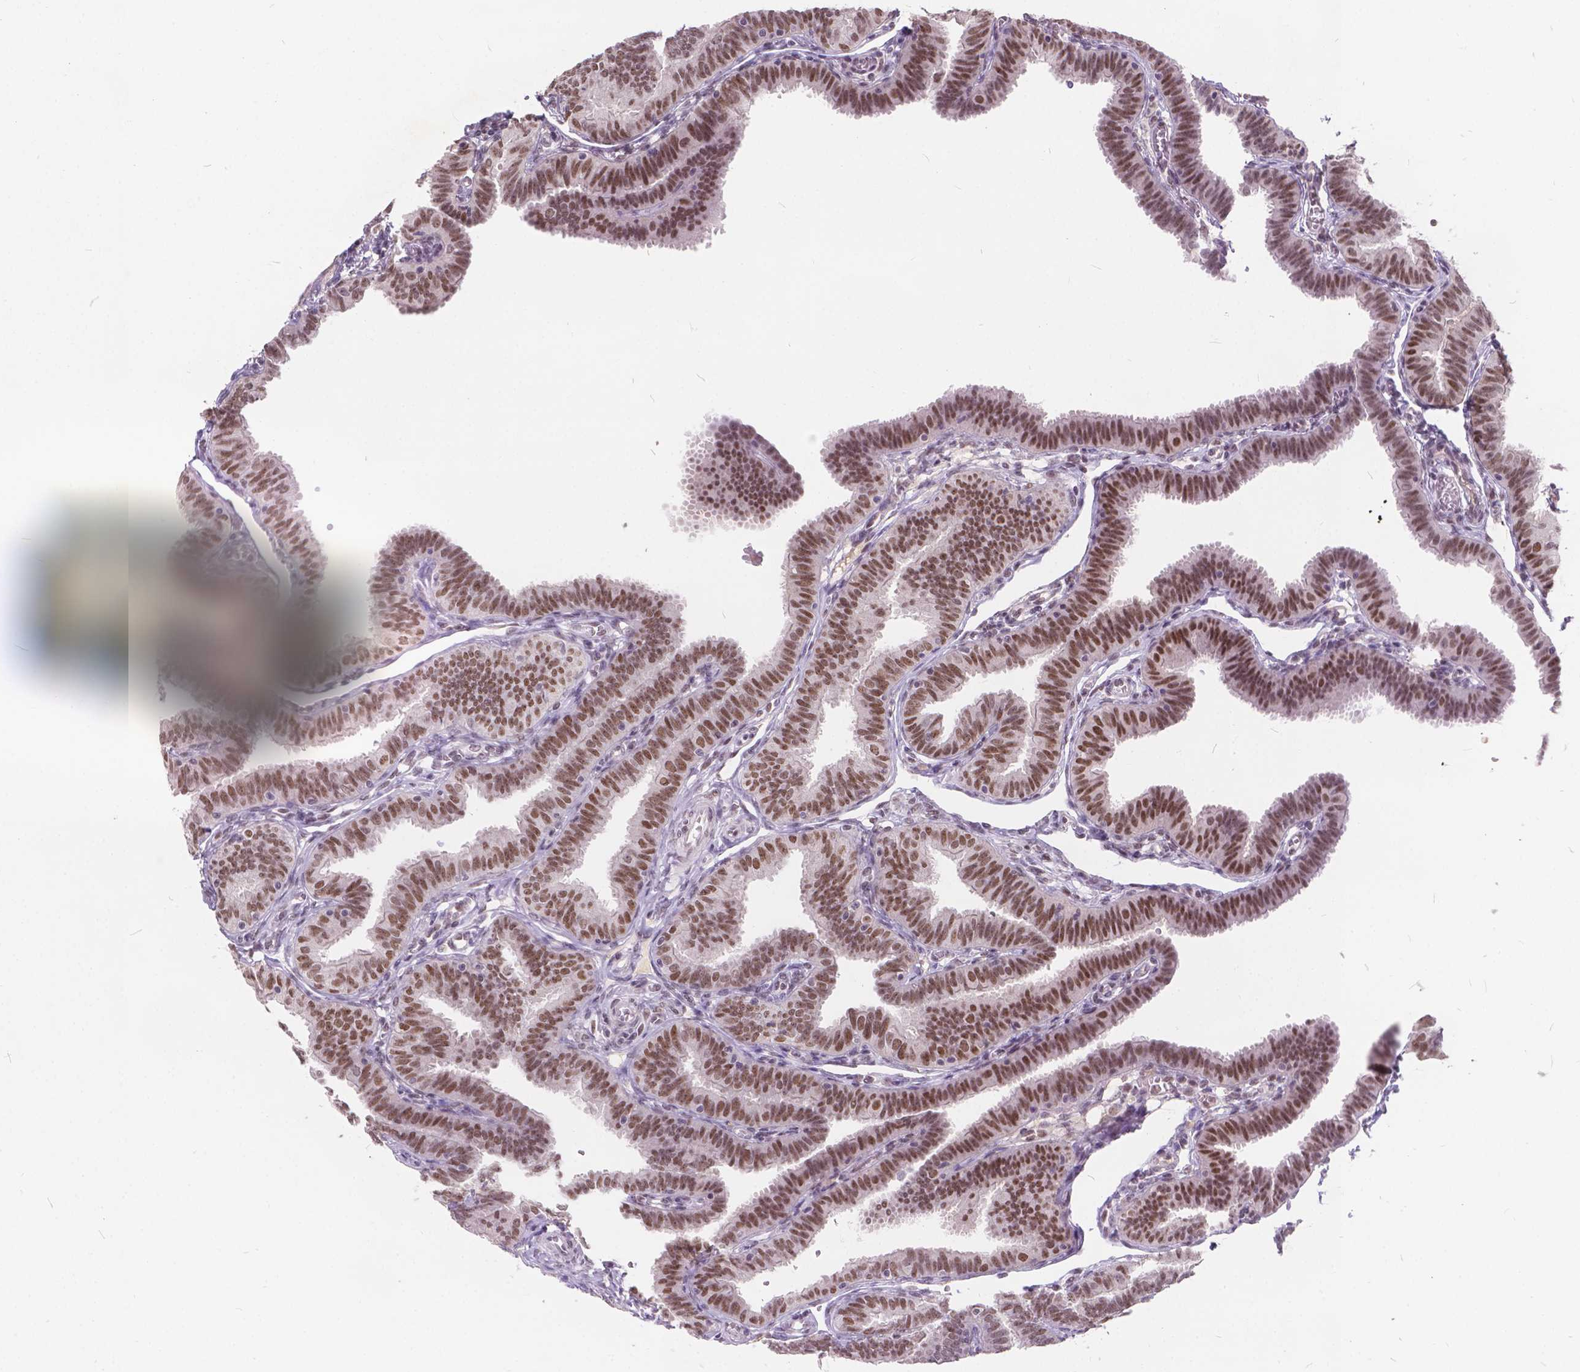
{"staining": {"intensity": "moderate", "quantity": ">75%", "location": "nuclear"}, "tissue": "fallopian tube", "cell_type": "Glandular cells", "image_type": "normal", "snomed": [{"axis": "morphology", "description": "Normal tissue, NOS"}, {"axis": "topography", "description": "Fallopian tube"}], "caption": "Immunohistochemistry (IHC) histopathology image of benign fallopian tube: fallopian tube stained using immunohistochemistry exhibits medium levels of moderate protein expression localized specifically in the nuclear of glandular cells, appearing as a nuclear brown color.", "gene": "FAM53A", "patient": {"sex": "female", "age": 25}}